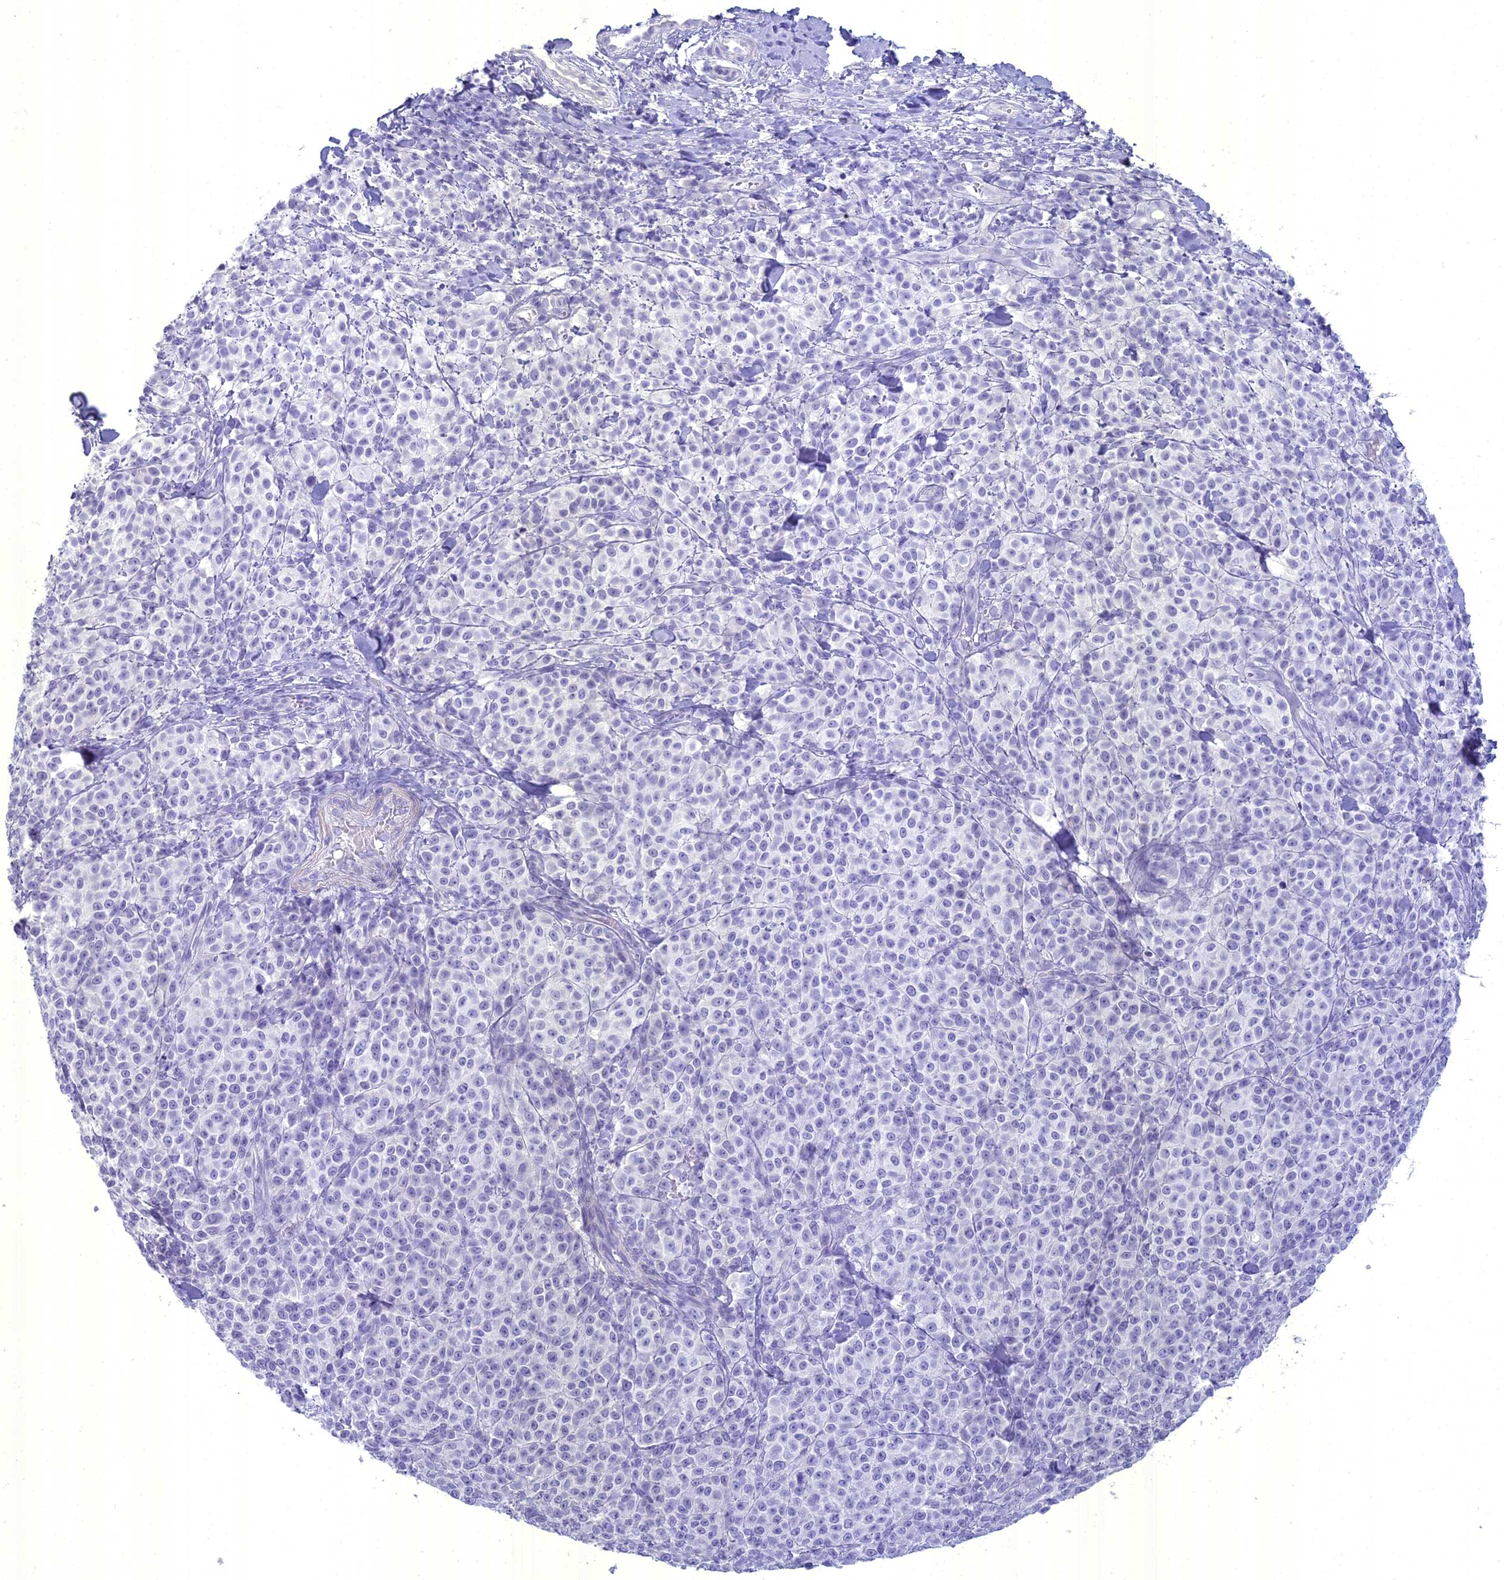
{"staining": {"intensity": "negative", "quantity": "none", "location": "none"}, "tissue": "melanoma", "cell_type": "Tumor cells", "image_type": "cancer", "snomed": [{"axis": "morphology", "description": "Normal tissue, NOS"}, {"axis": "morphology", "description": "Malignant melanoma, NOS"}, {"axis": "topography", "description": "Skin"}], "caption": "Immunohistochemistry of melanoma displays no staining in tumor cells.", "gene": "UNC80", "patient": {"sex": "female", "age": 34}}